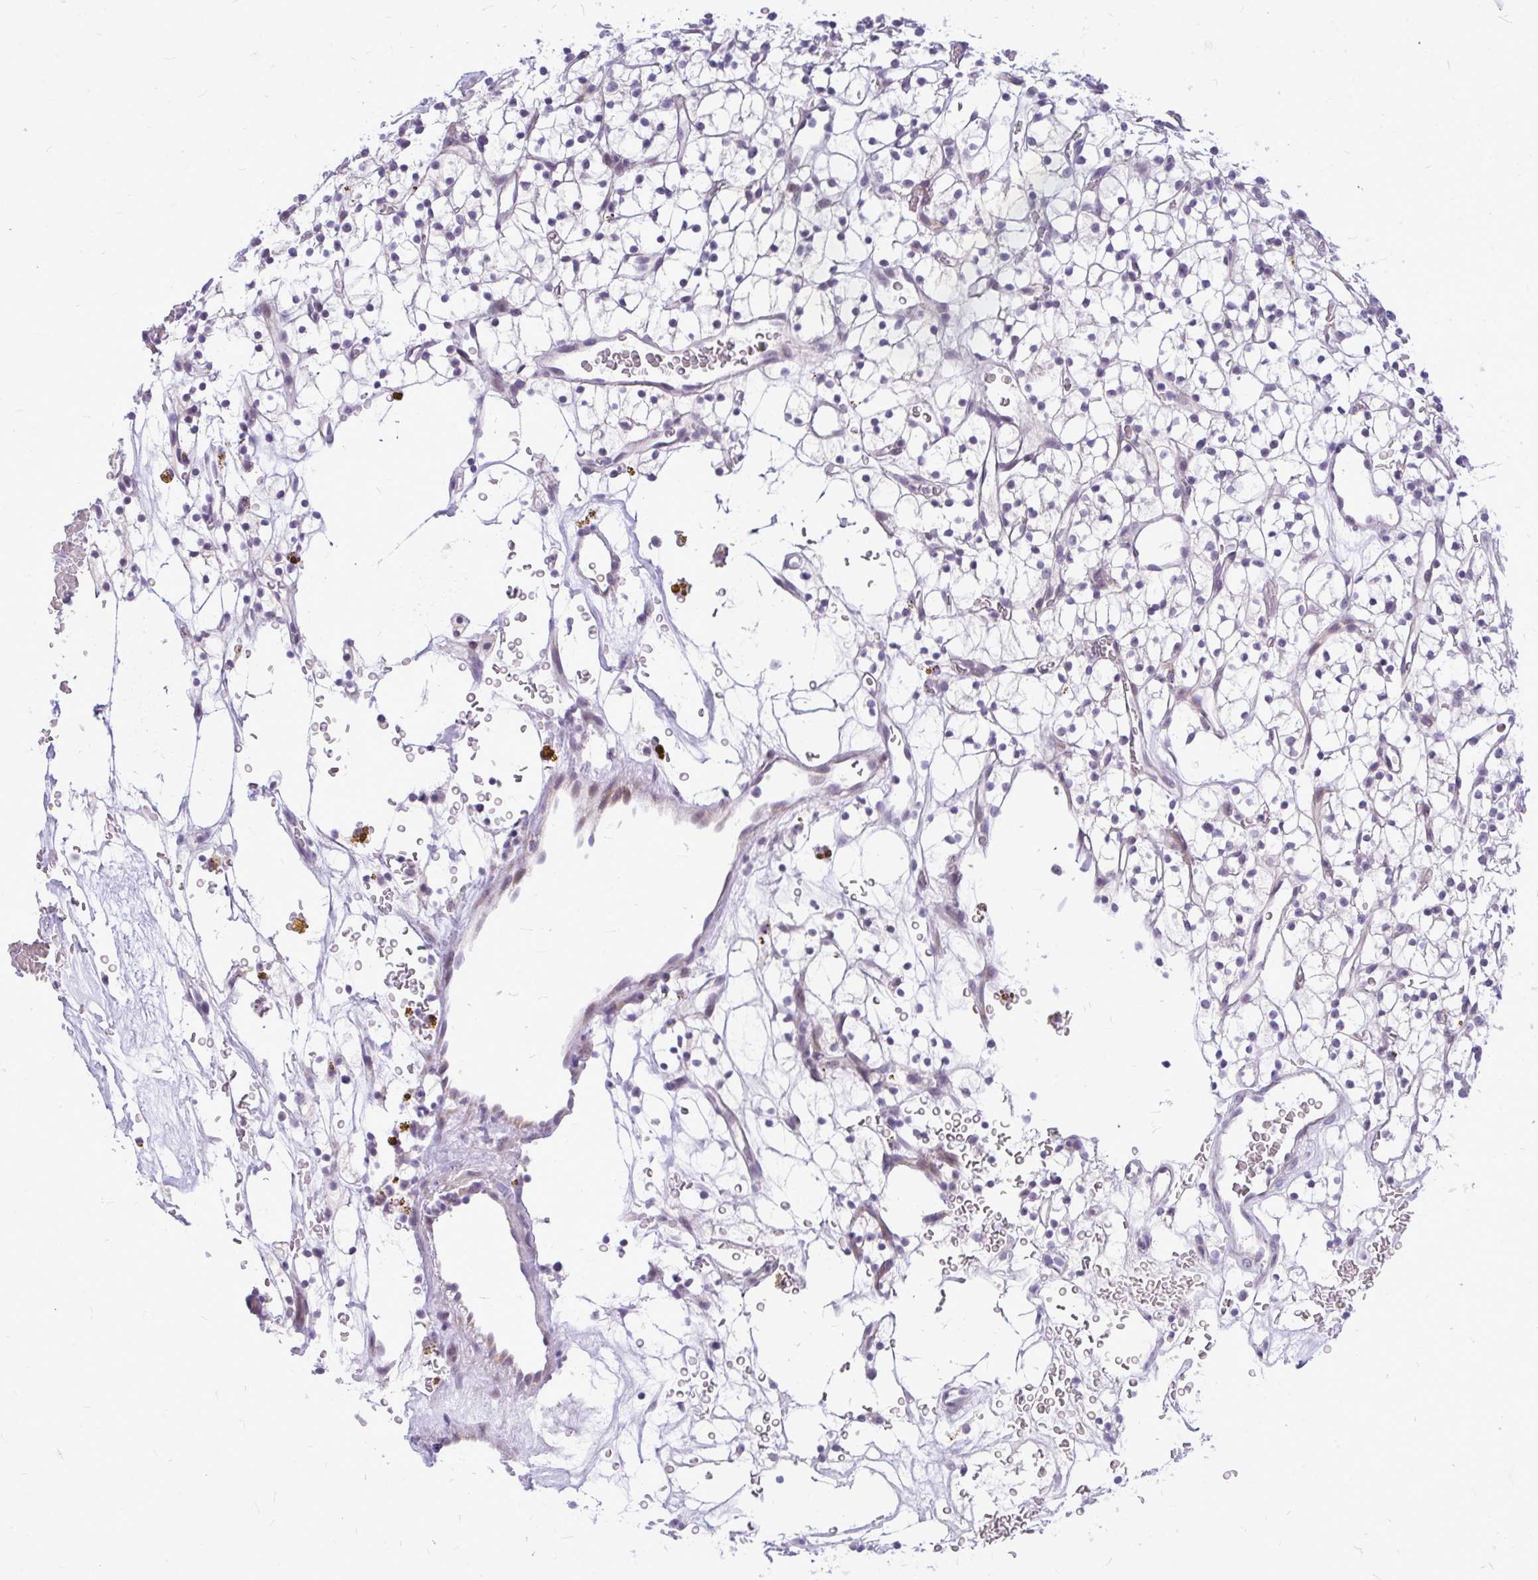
{"staining": {"intensity": "negative", "quantity": "none", "location": "none"}, "tissue": "renal cancer", "cell_type": "Tumor cells", "image_type": "cancer", "snomed": [{"axis": "morphology", "description": "Adenocarcinoma, NOS"}, {"axis": "topography", "description": "Kidney"}], "caption": "This photomicrograph is of renal cancer stained with immunohistochemistry to label a protein in brown with the nuclei are counter-stained blue. There is no positivity in tumor cells. (DAB IHC, high magnification).", "gene": "ZSCAN25", "patient": {"sex": "female", "age": 64}}